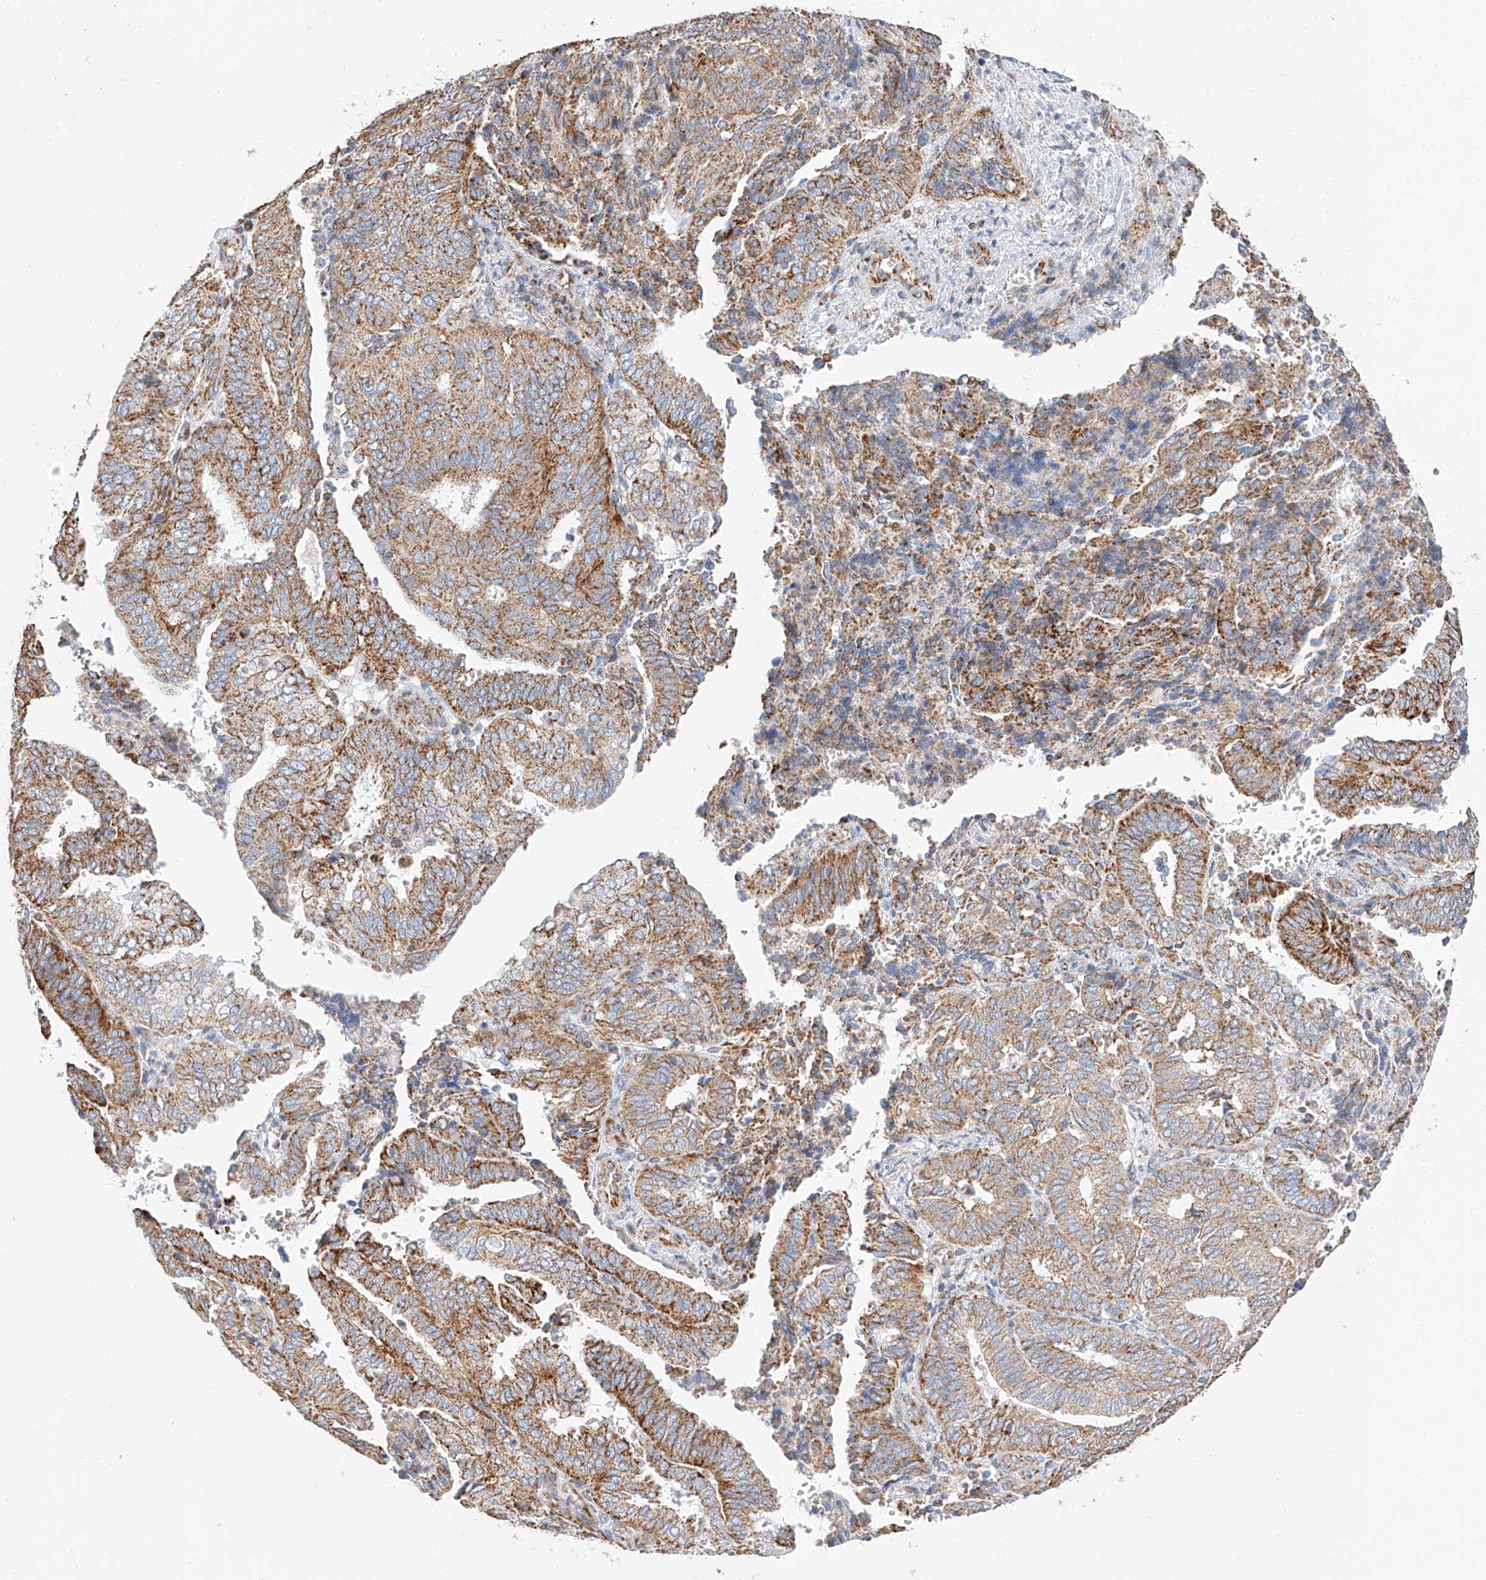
{"staining": {"intensity": "moderate", "quantity": ">75%", "location": "cytoplasmic/membranous"}, "tissue": "endometrial cancer", "cell_type": "Tumor cells", "image_type": "cancer", "snomed": [{"axis": "morphology", "description": "Adenocarcinoma, NOS"}, {"axis": "topography", "description": "Uterus"}], "caption": "Endometrial cancer (adenocarcinoma) stained for a protein (brown) displays moderate cytoplasmic/membranous positive positivity in approximately >75% of tumor cells.", "gene": "NDUFV3", "patient": {"sex": "female", "age": 60}}